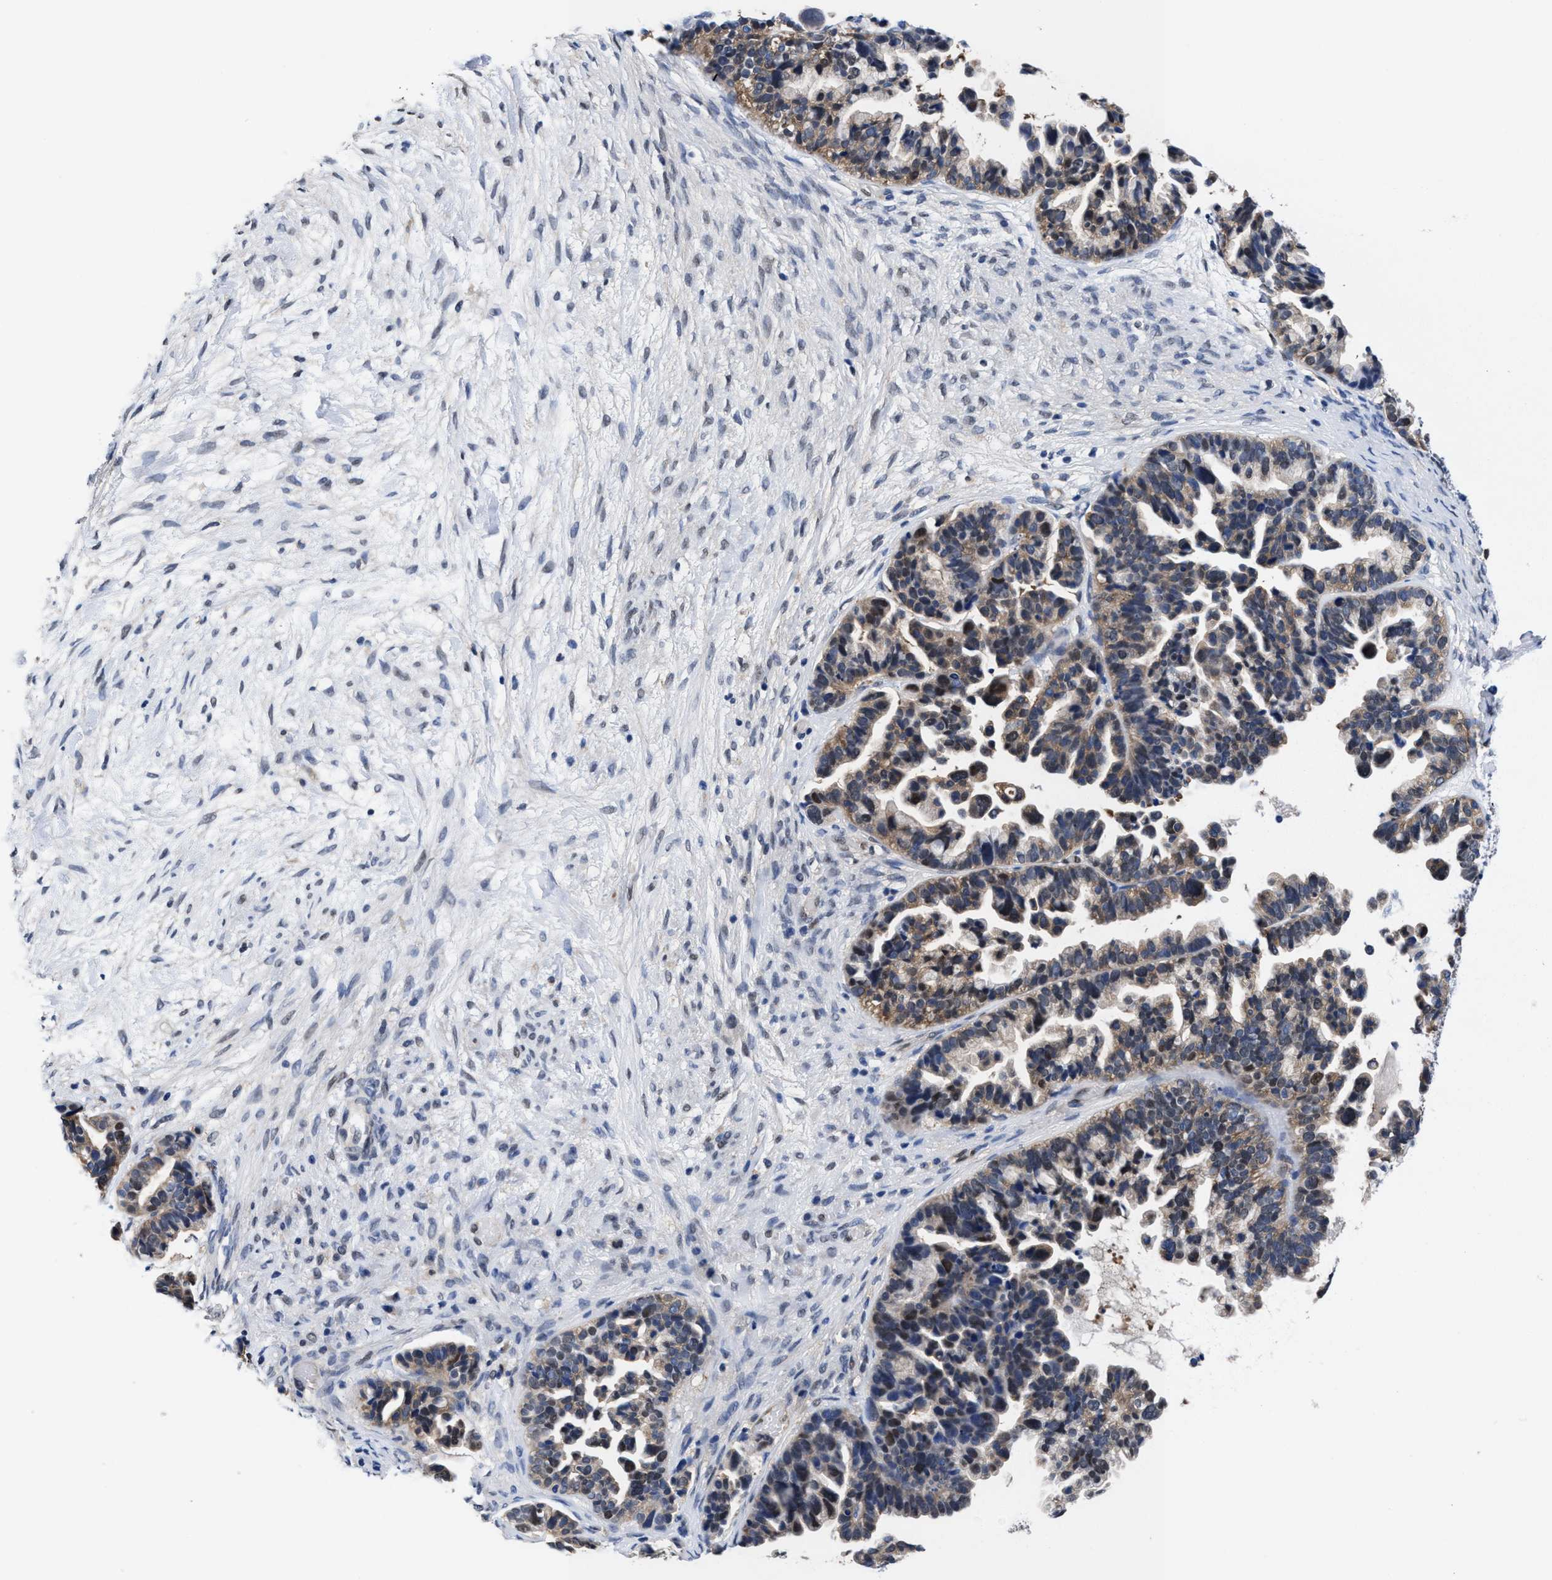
{"staining": {"intensity": "weak", "quantity": ">75%", "location": "cytoplasmic/membranous"}, "tissue": "ovarian cancer", "cell_type": "Tumor cells", "image_type": "cancer", "snomed": [{"axis": "morphology", "description": "Cystadenocarcinoma, serous, NOS"}, {"axis": "topography", "description": "Ovary"}], "caption": "Ovarian cancer stained for a protein shows weak cytoplasmic/membranous positivity in tumor cells.", "gene": "ACLY", "patient": {"sex": "female", "age": 56}}